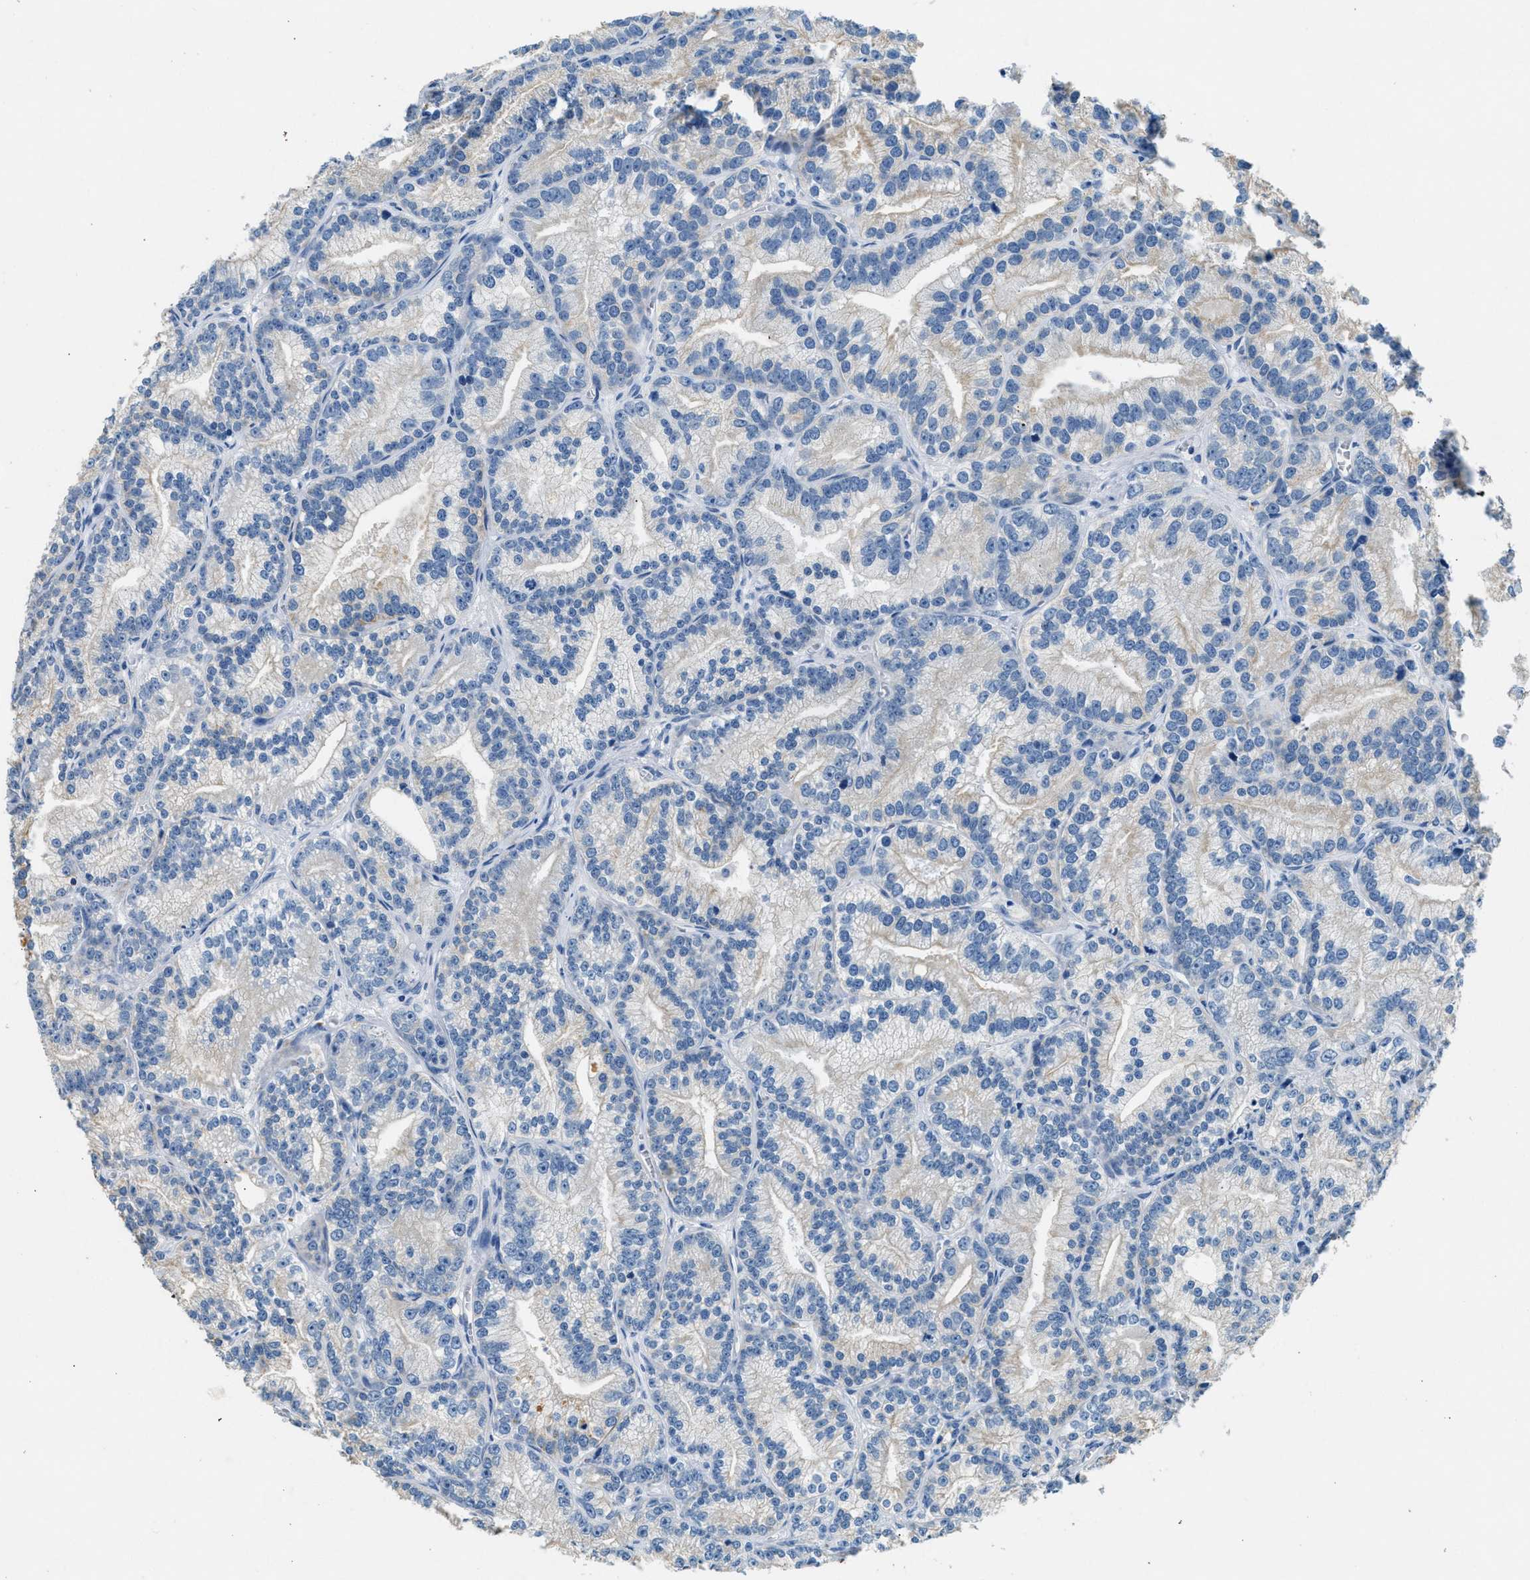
{"staining": {"intensity": "weak", "quantity": "<25%", "location": "cytoplasmic/membranous"}, "tissue": "prostate cancer", "cell_type": "Tumor cells", "image_type": "cancer", "snomed": [{"axis": "morphology", "description": "Adenocarcinoma, Low grade"}, {"axis": "topography", "description": "Prostate"}], "caption": "Tumor cells are negative for brown protein staining in prostate cancer.", "gene": "CFAP20", "patient": {"sex": "male", "age": 89}}